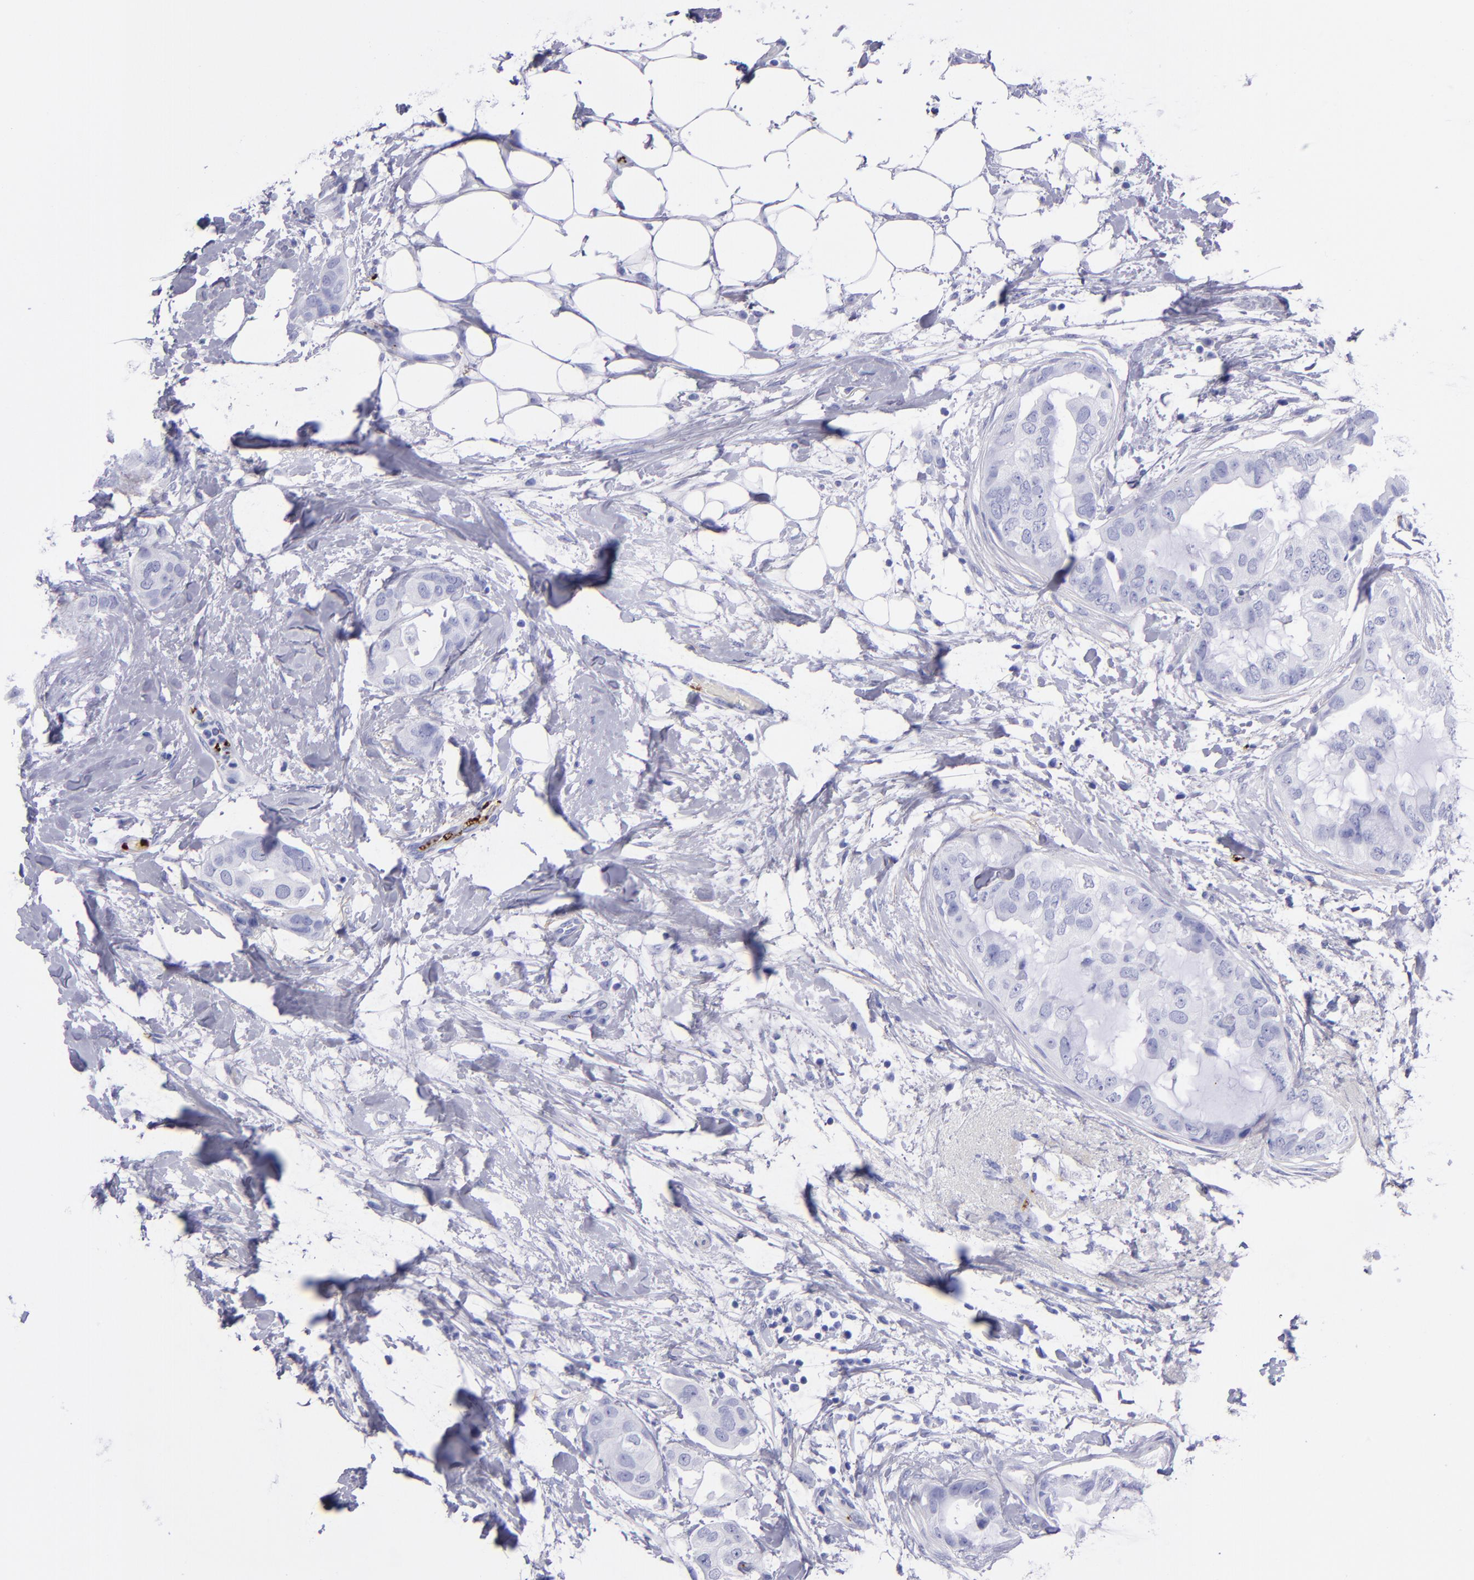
{"staining": {"intensity": "negative", "quantity": "none", "location": "none"}, "tissue": "breast cancer", "cell_type": "Tumor cells", "image_type": "cancer", "snomed": [{"axis": "morphology", "description": "Duct carcinoma"}, {"axis": "topography", "description": "Breast"}], "caption": "Breast infiltrating ductal carcinoma stained for a protein using immunohistochemistry shows no expression tumor cells.", "gene": "EFCAB13", "patient": {"sex": "female", "age": 40}}